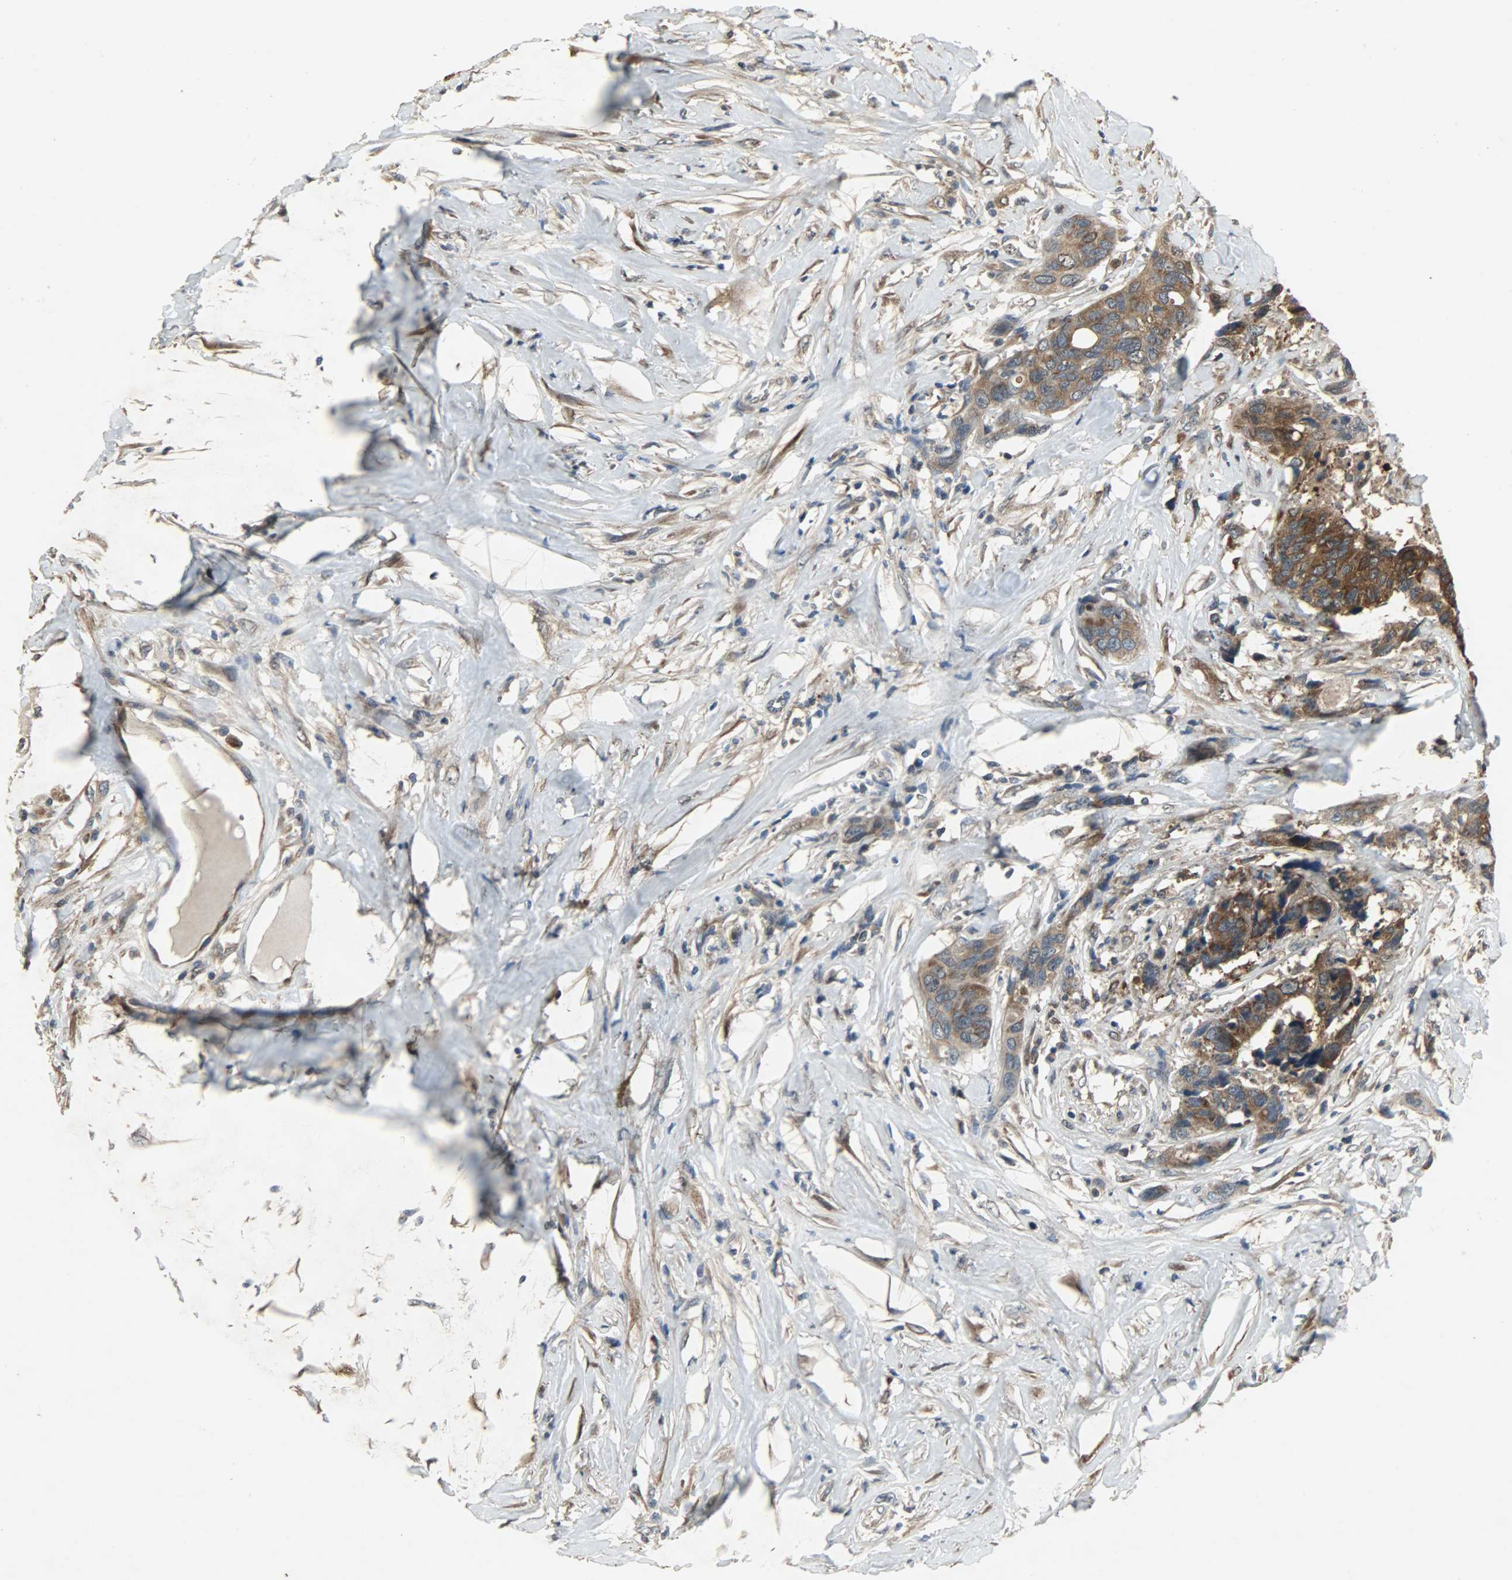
{"staining": {"intensity": "strong", "quantity": ">75%", "location": "cytoplasmic/membranous"}, "tissue": "colorectal cancer", "cell_type": "Tumor cells", "image_type": "cancer", "snomed": [{"axis": "morphology", "description": "Adenocarcinoma, NOS"}, {"axis": "topography", "description": "Rectum"}], "caption": "DAB (3,3'-diaminobenzidine) immunohistochemical staining of human colorectal adenocarcinoma demonstrates strong cytoplasmic/membranous protein expression in about >75% of tumor cells.", "gene": "AMT", "patient": {"sex": "male", "age": 55}}